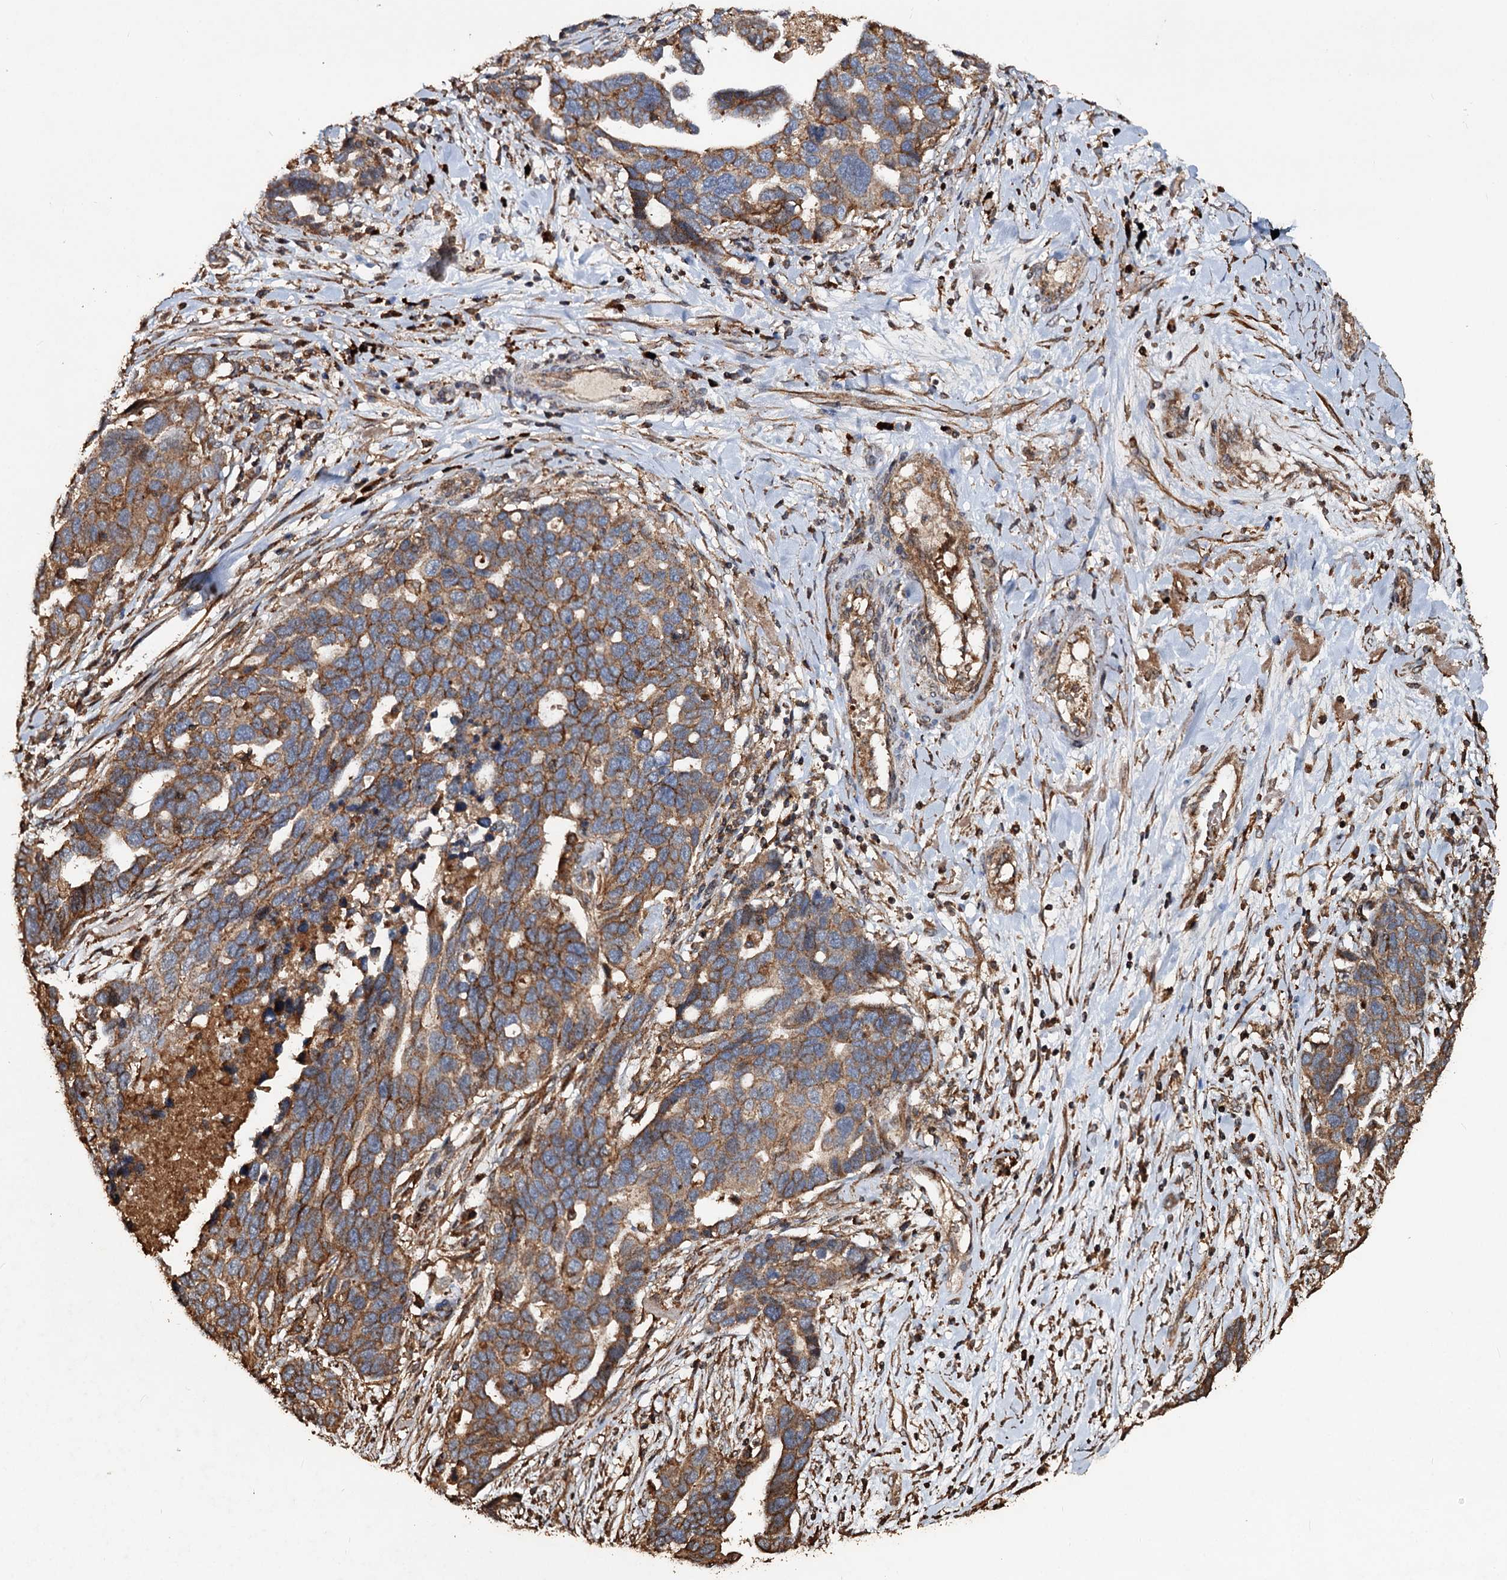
{"staining": {"intensity": "moderate", "quantity": ">75%", "location": "cytoplasmic/membranous"}, "tissue": "ovarian cancer", "cell_type": "Tumor cells", "image_type": "cancer", "snomed": [{"axis": "morphology", "description": "Cystadenocarcinoma, serous, NOS"}, {"axis": "topography", "description": "Ovary"}], "caption": "Immunohistochemistry image of neoplastic tissue: human ovarian serous cystadenocarcinoma stained using immunohistochemistry reveals medium levels of moderate protein expression localized specifically in the cytoplasmic/membranous of tumor cells, appearing as a cytoplasmic/membranous brown color.", "gene": "NOTCH2NLA", "patient": {"sex": "female", "age": 54}}